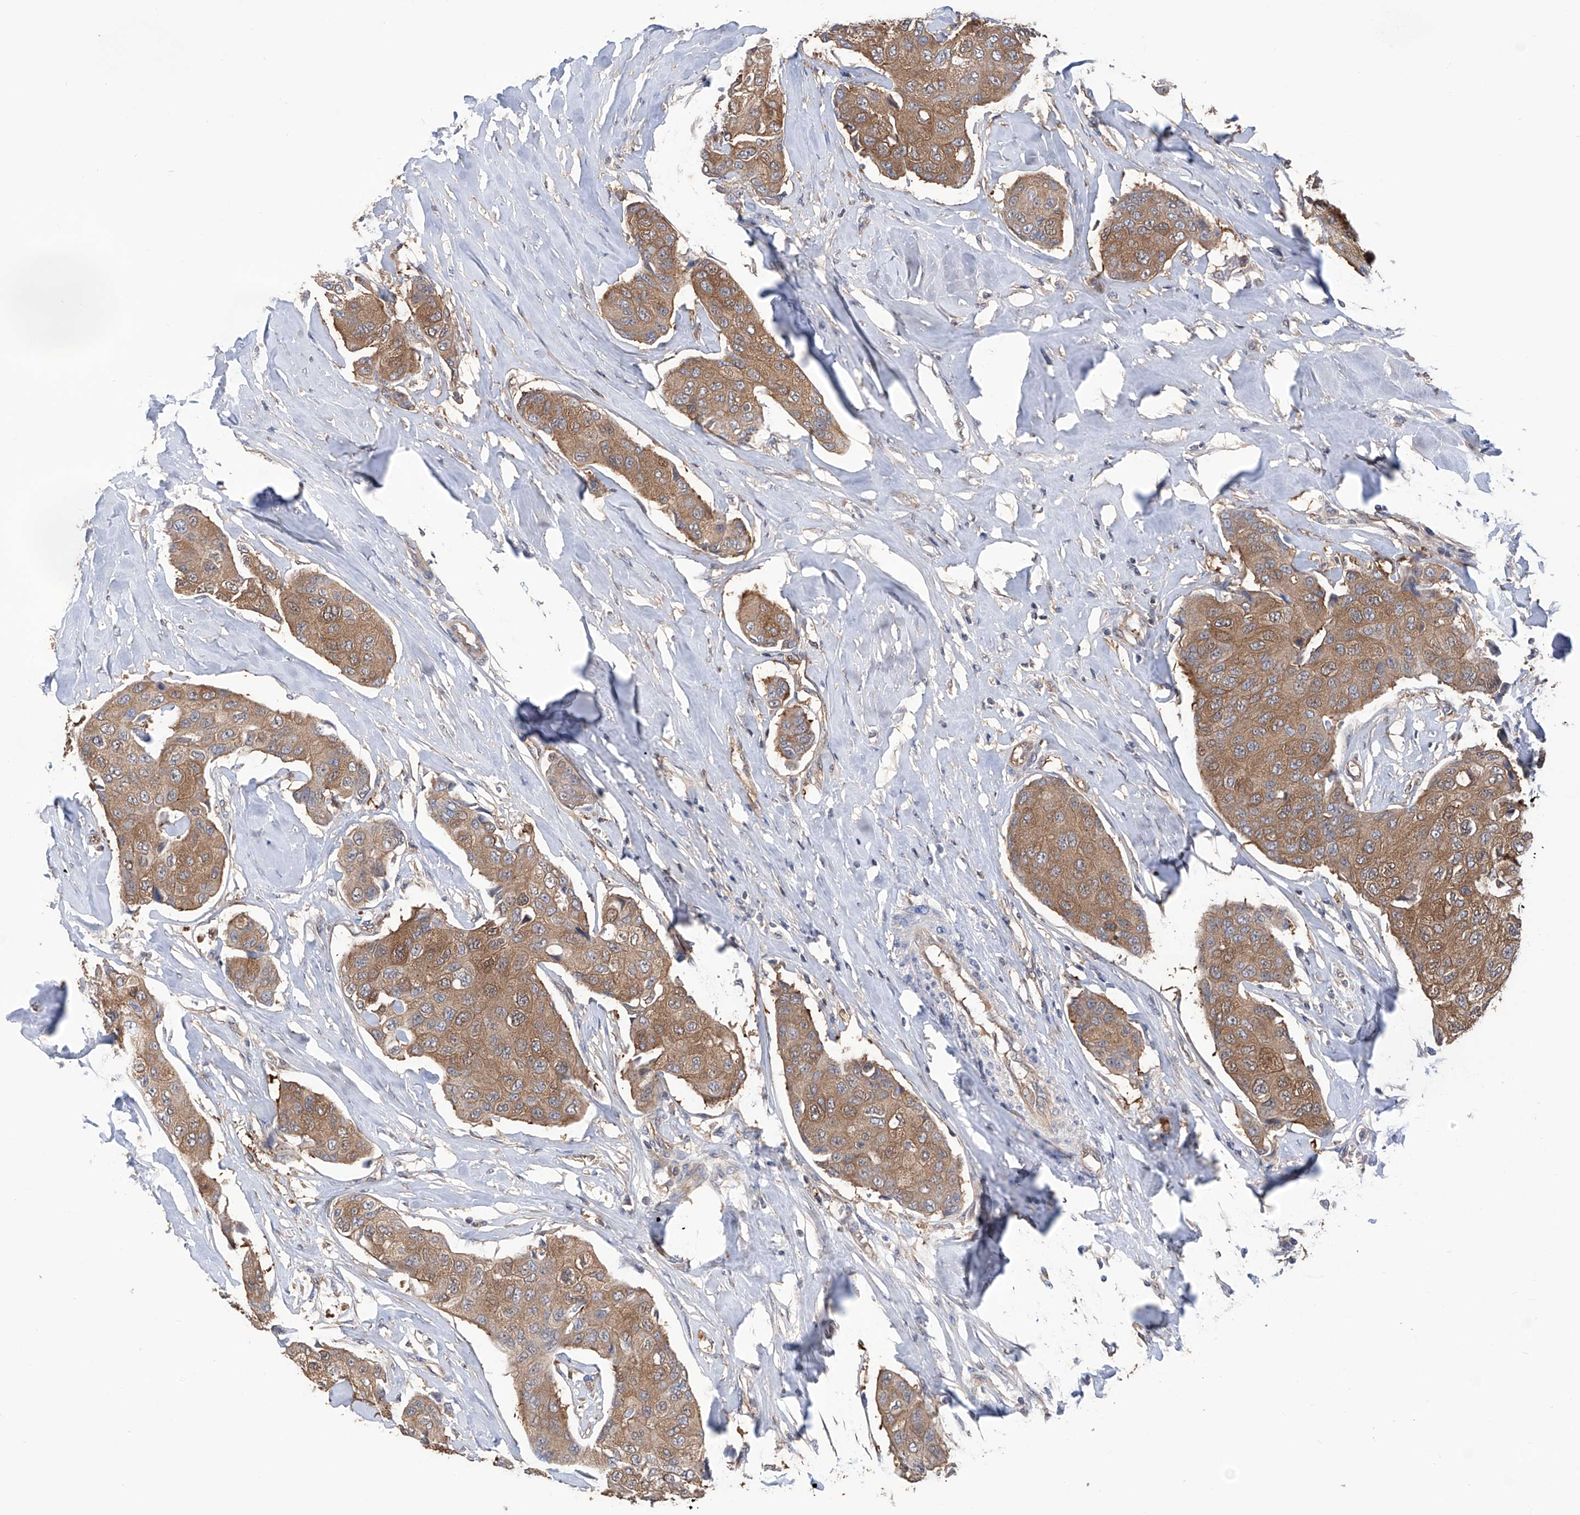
{"staining": {"intensity": "moderate", "quantity": ">75%", "location": "cytoplasmic/membranous"}, "tissue": "breast cancer", "cell_type": "Tumor cells", "image_type": "cancer", "snomed": [{"axis": "morphology", "description": "Duct carcinoma"}, {"axis": "topography", "description": "Breast"}], "caption": "Breast cancer was stained to show a protein in brown. There is medium levels of moderate cytoplasmic/membranous staining in about >75% of tumor cells.", "gene": "NUDT17", "patient": {"sex": "female", "age": 80}}